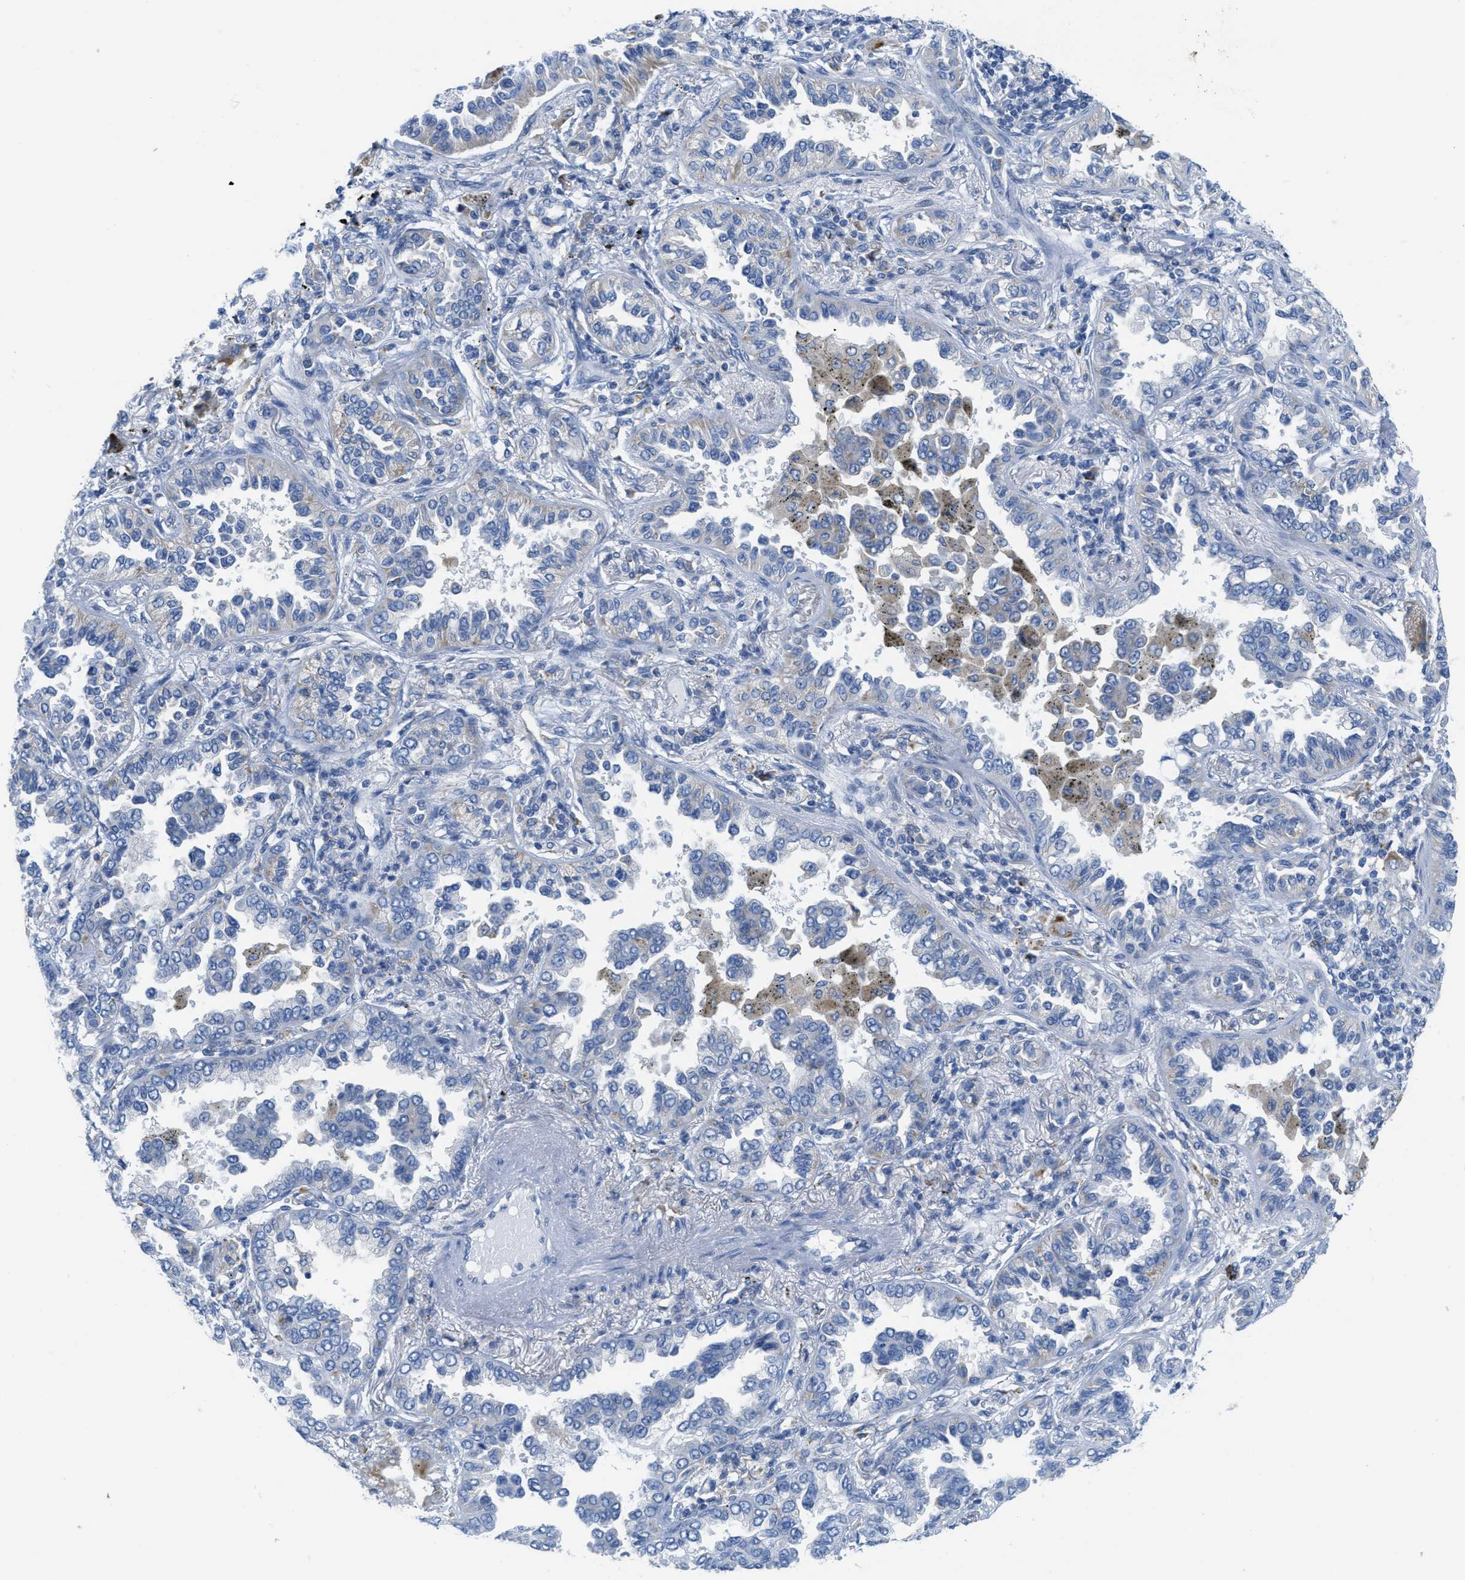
{"staining": {"intensity": "negative", "quantity": "none", "location": "none"}, "tissue": "lung cancer", "cell_type": "Tumor cells", "image_type": "cancer", "snomed": [{"axis": "morphology", "description": "Normal tissue, NOS"}, {"axis": "morphology", "description": "Adenocarcinoma, NOS"}, {"axis": "topography", "description": "Lung"}], "caption": "DAB (3,3'-diaminobenzidine) immunohistochemical staining of adenocarcinoma (lung) exhibits no significant expression in tumor cells.", "gene": "PTDSS1", "patient": {"sex": "male", "age": 59}}